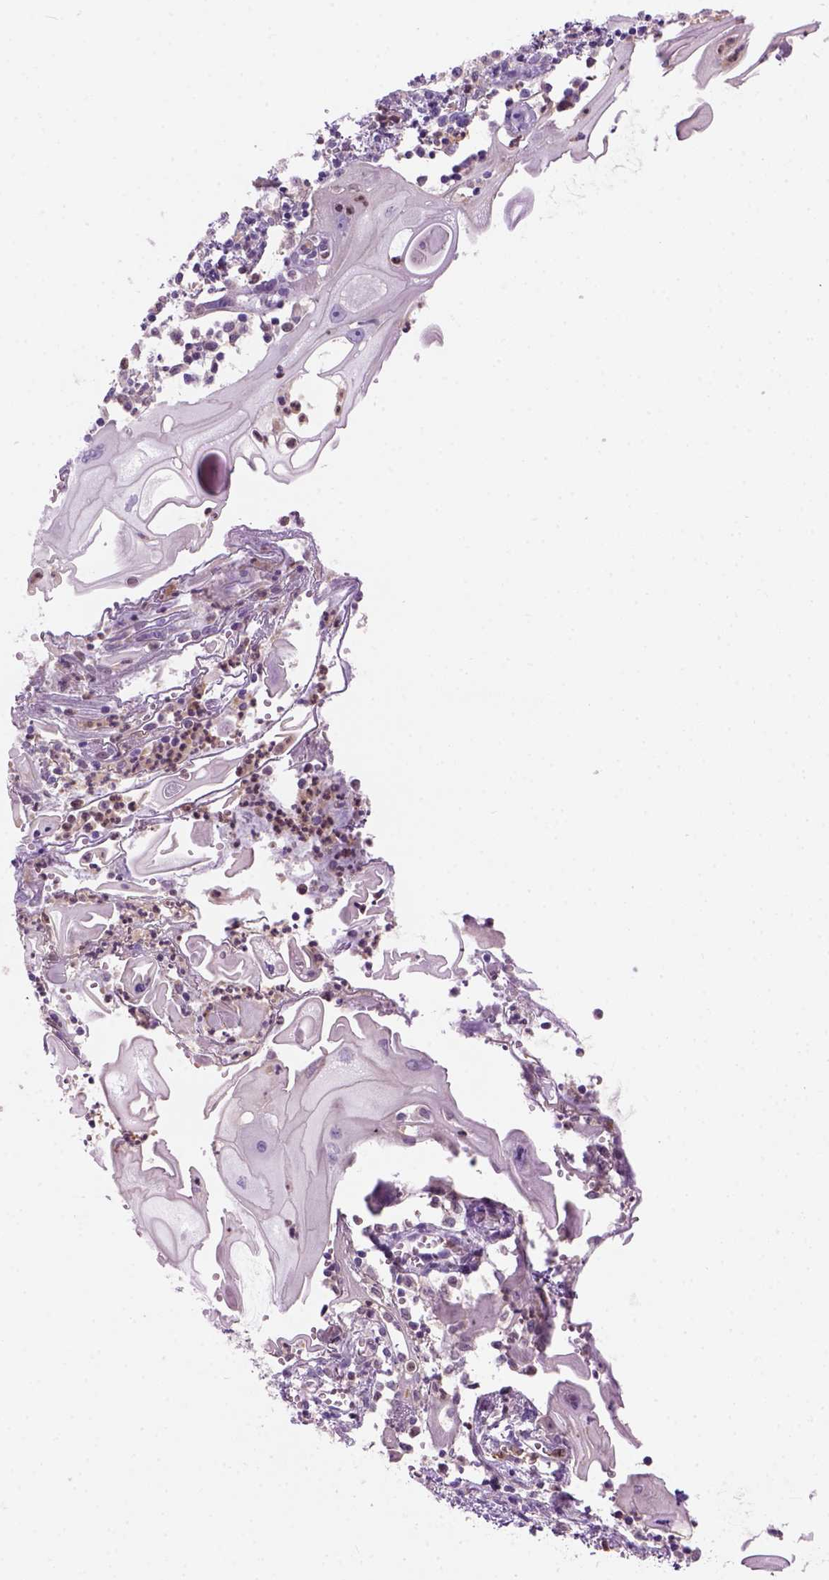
{"staining": {"intensity": "negative", "quantity": "none", "location": "none"}, "tissue": "cervical cancer", "cell_type": "Tumor cells", "image_type": "cancer", "snomed": [{"axis": "morphology", "description": "Squamous cell carcinoma, NOS"}, {"axis": "topography", "description": "Cervix"}], "caption": "A histopathology image of human cervical cancer is negative for staining in tumor cells.", "gene": "CD84", "patient": {"sex": "female", "age": 30}}